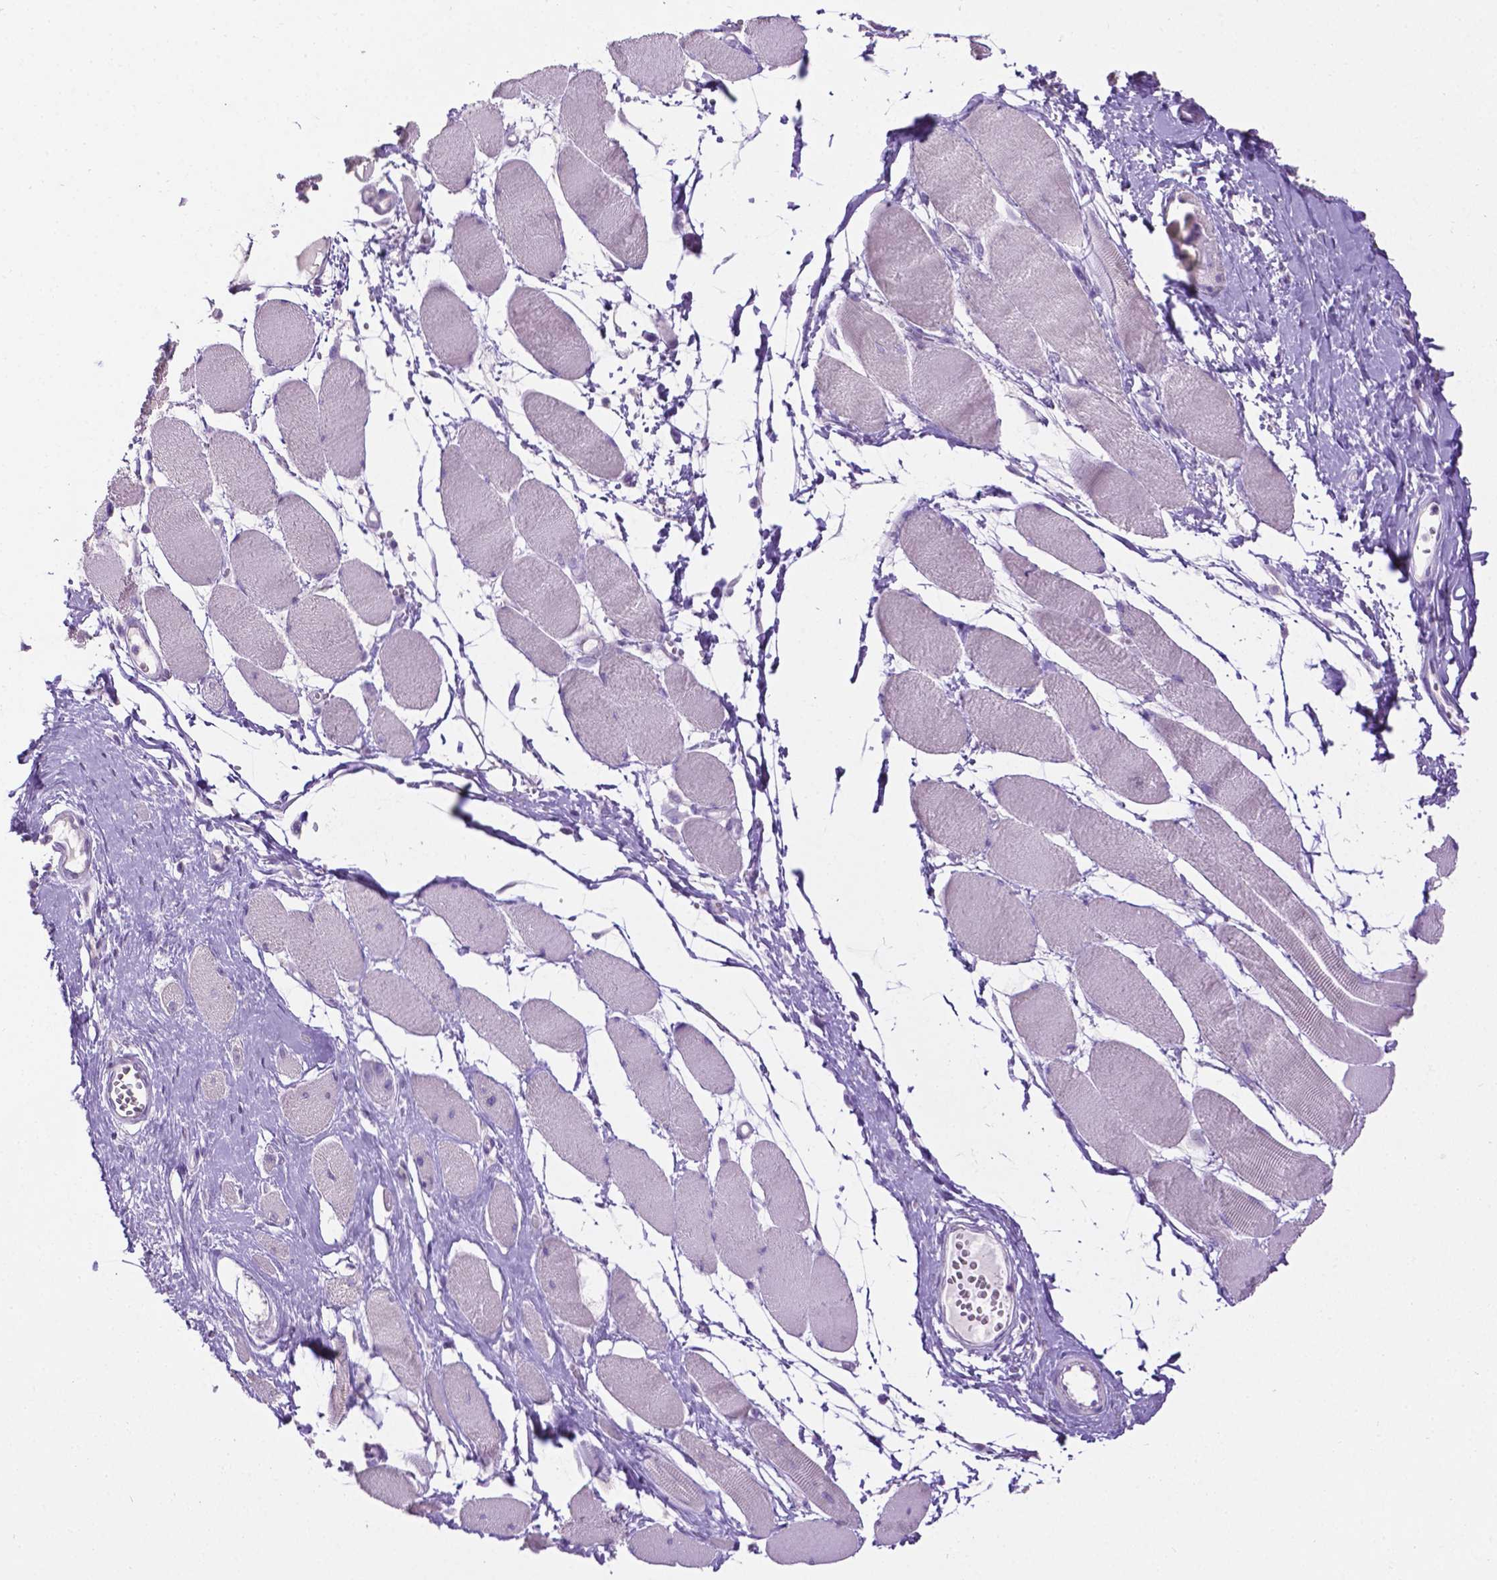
{"staining": {"intensity": "negative", "quantity": "none", "location": "none"}, "tissue": "skeletal muscle", "cell_type": "Myocytes", "image_type": "normal", "snomed": [{"axis": "morphology", "description": "Normal tissue, NOS"}, {"axis": "topography", "description": "Skeletal muscle"}], "caption": "A high-resolution photomicrograph shows IHC staining of unremarkable skeletal muscle, which displays no significant positivity in myocytes.", "gene": "TACSTD2", "patient": {"sex": "female", "age": 75}}